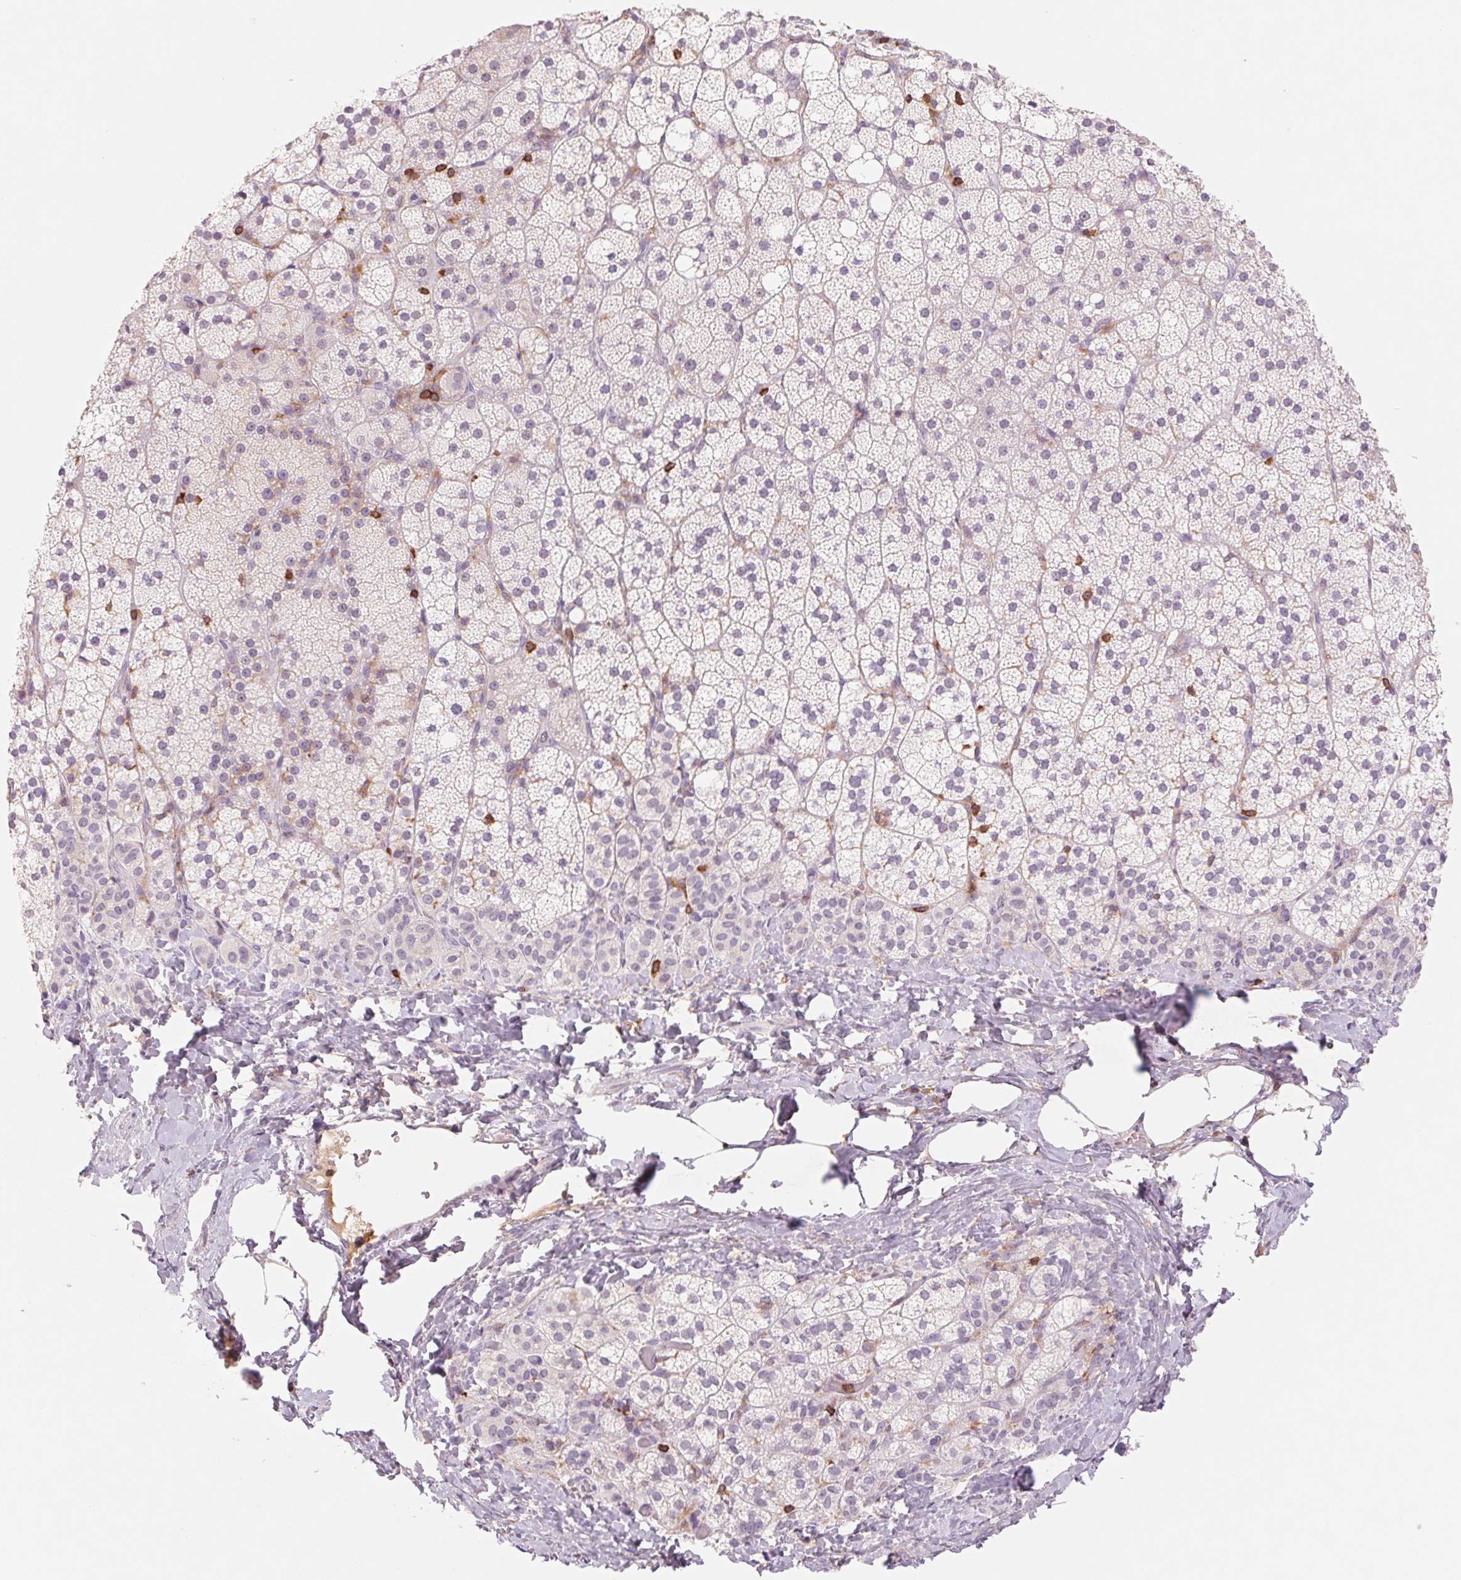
{"staining": {"intensity": "weak", "quantity": "<25%", "location": "cytoplasmic/membranous"}, "tissue": "adrenal gland", "cell_type": "Glandular cells", "image_type": "normal", "snomed": [{"axis": "morphology", "description": "Normal tissue, NOS"}, {"axis": "topography", "description": "Adrenal gland"}], "caption": "An IHC micrograph of benign adrenal gland is shown. There is no staining in glandular cells of adrenal gland. (DAB (3,3'-diaminobenzidine) IHC, high magnification).", "gene": "KIF26A", "patient": {"sex": "male", "age": 53}}